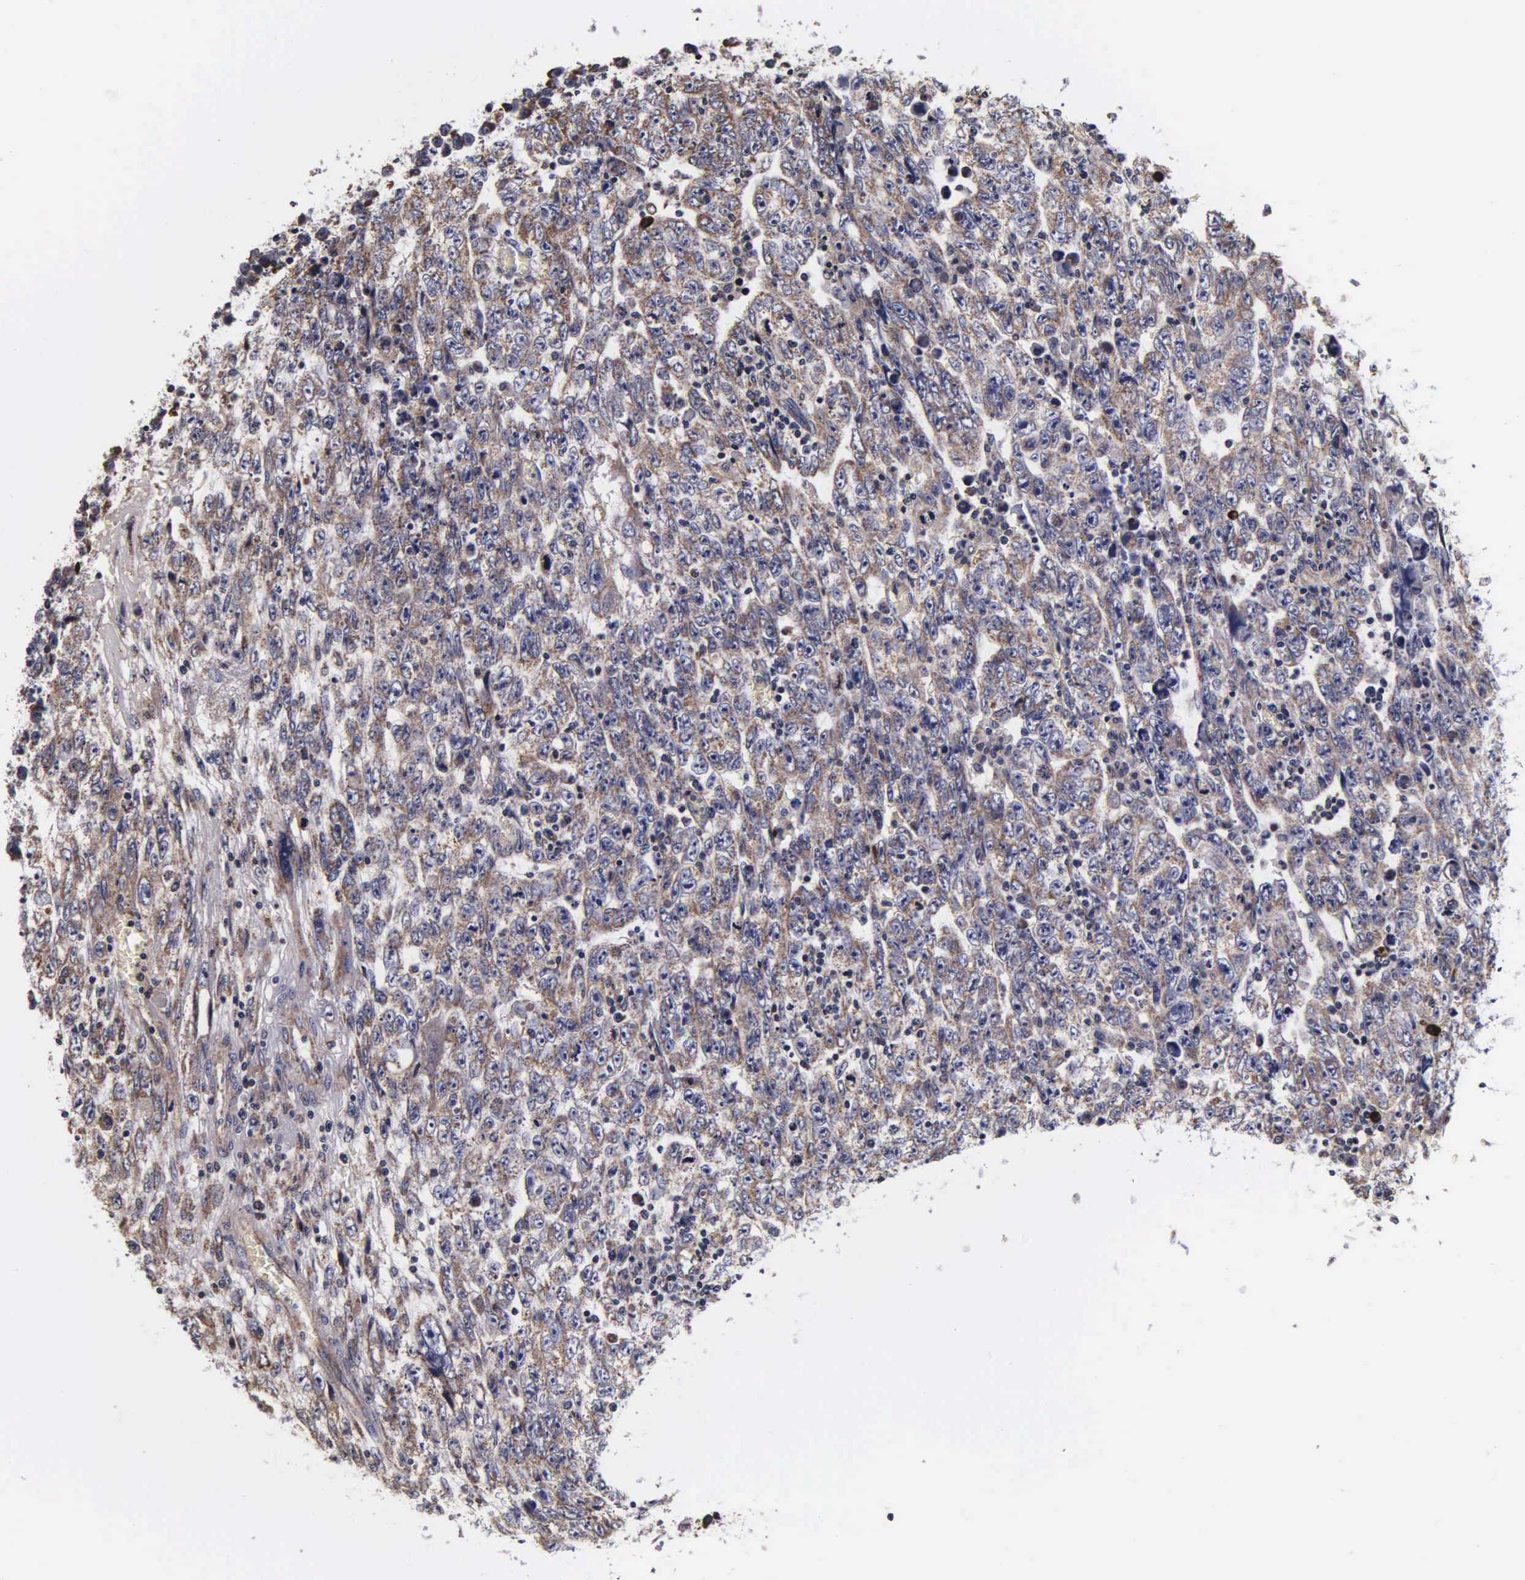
{"staining": {"intensity": "weak", "quantity": "25%-75%", "location": "cytoplasmic/membranous"}, "tissue": "testis cancer", "cell_type": "Tumor cells", "image_type": "cancer", "snomed": [{"axis": "morphology", "description": "Carcinoma, Embryonal, NOS"}, {"axis": "topography", "description": "Testis"}], "caption": "Tumor cells reveal weak cytoplasmic/membranous staining in about 25%-75% of cells in testis cancer.", "gene": "PSMA3", "patient": {"sex": "male", "age": 28}}